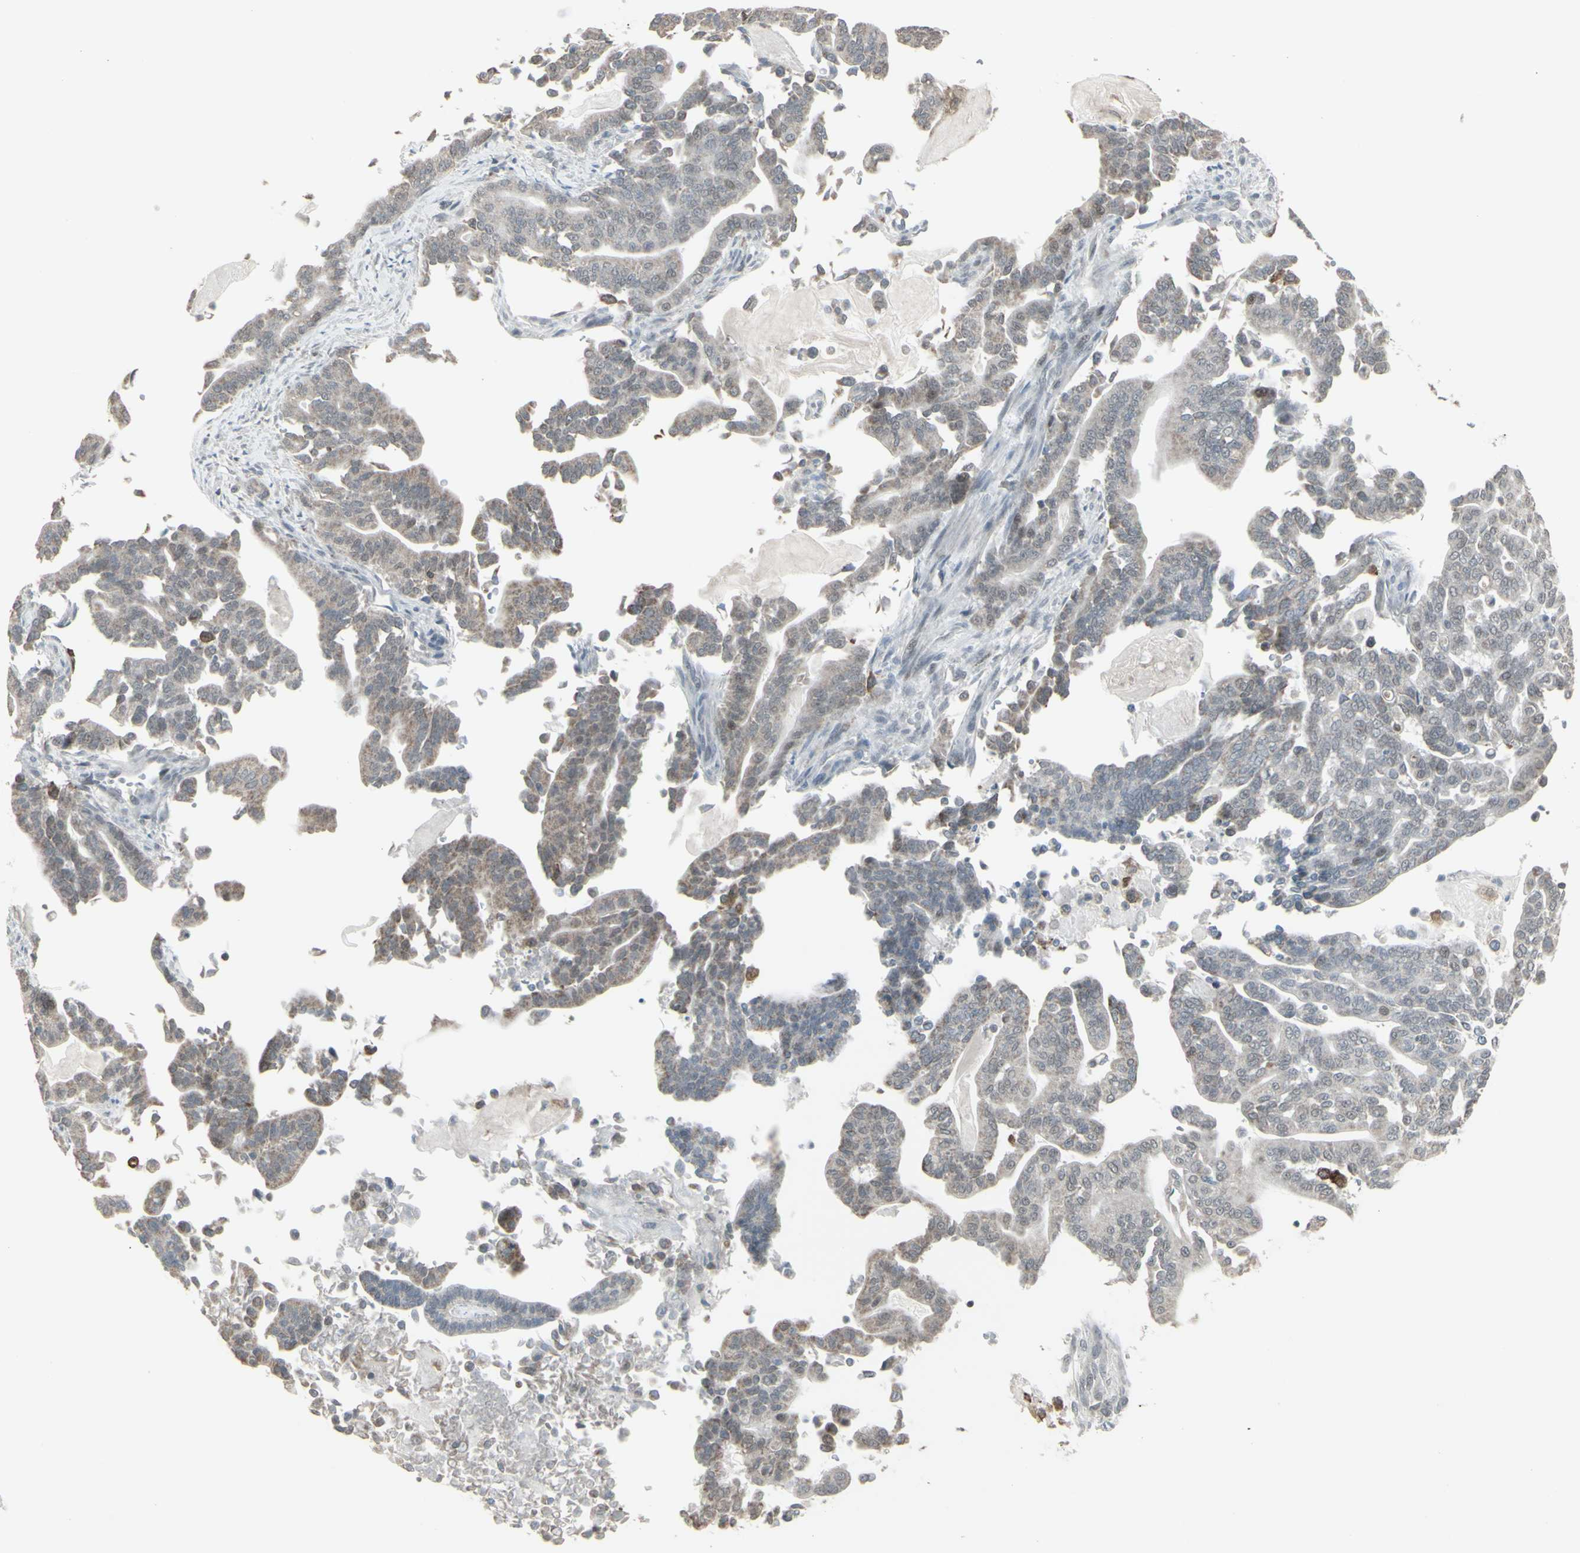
{"staining": {"intensity": "weak", "quantity": "25%-75%", "location": "cytoplasmic/membranous"}, "tissue": "pancreatic cancer", "cell_type": "Tumor cells", "image_type": "cancer", "snomed": [{"axis": "morphology", "description": "Adenocarcinoma, NOS"}, {"axis": "topography", "description": "Pancreas"}], "caption": "Adenocarcinoma (pancreatic) stained for a protein shows weak cytoplasmic/membranous positivity in tumor cells.", "gene": "SAMSN1", "patient": {"sex": "male", "age": 63}}